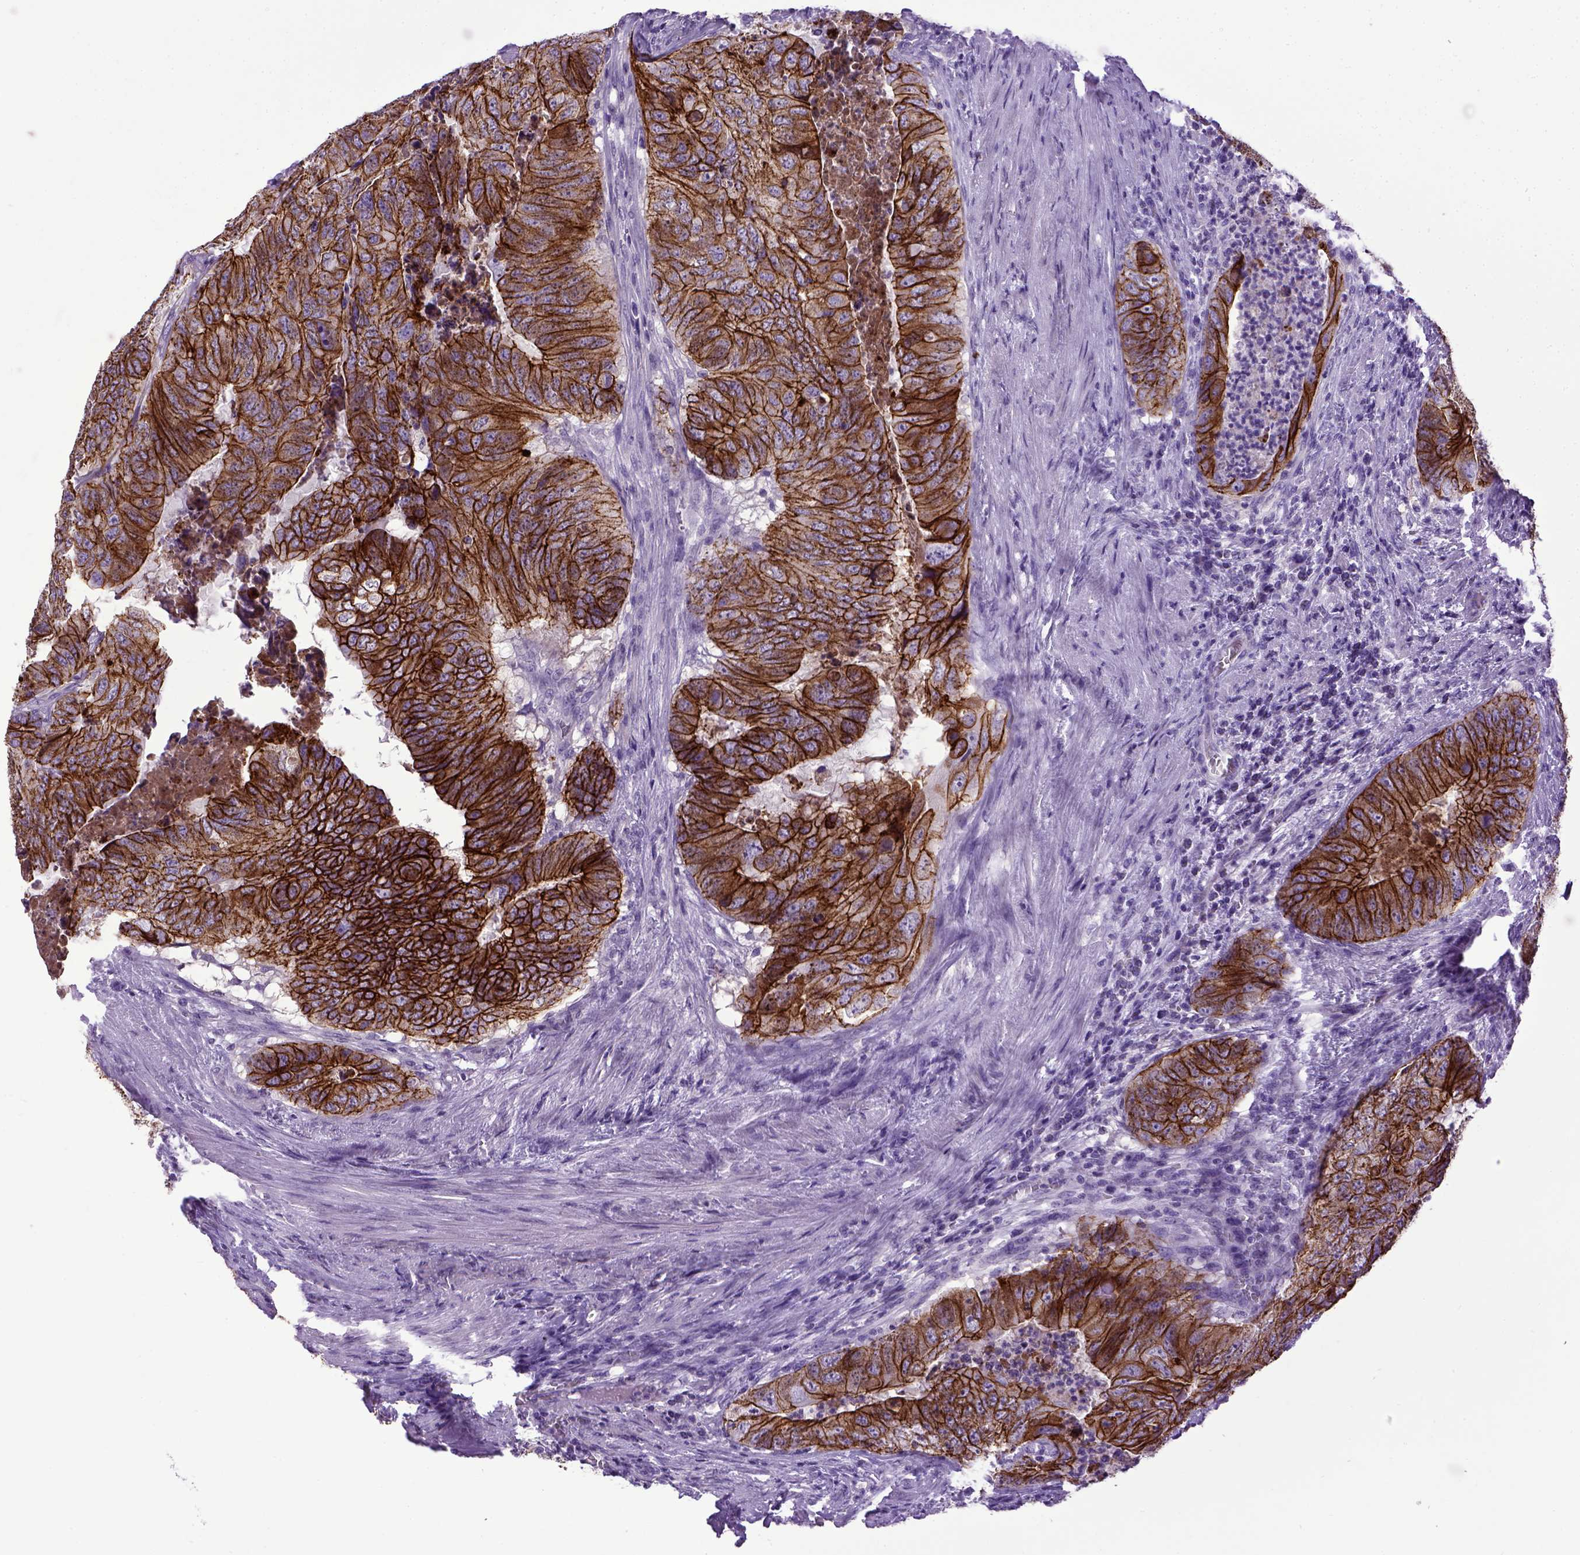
{"staining": {"intensity": "strong", "quantity": ">75%", "location": "cytoplasmic/membranous"}, "tissue": "colorectal cancer", "cell_type": "Tumor cells", "image_type": "cancer", "snomed": [{"axis": "morphology", "description": "Adenocarcinoma, NOS"}, {"axis": "topography", "description": "Colon"}], "caption": "Tumor cells reveal high levels of strong cytoplasmic/membranous staining in about >75% of cells in colorectal adenocarcinoma. (brown staining indicates protein expression, while blue staining denotes nuclei).", "gene": "CDH1", "patient": {"sex": "male", "age": 79}}